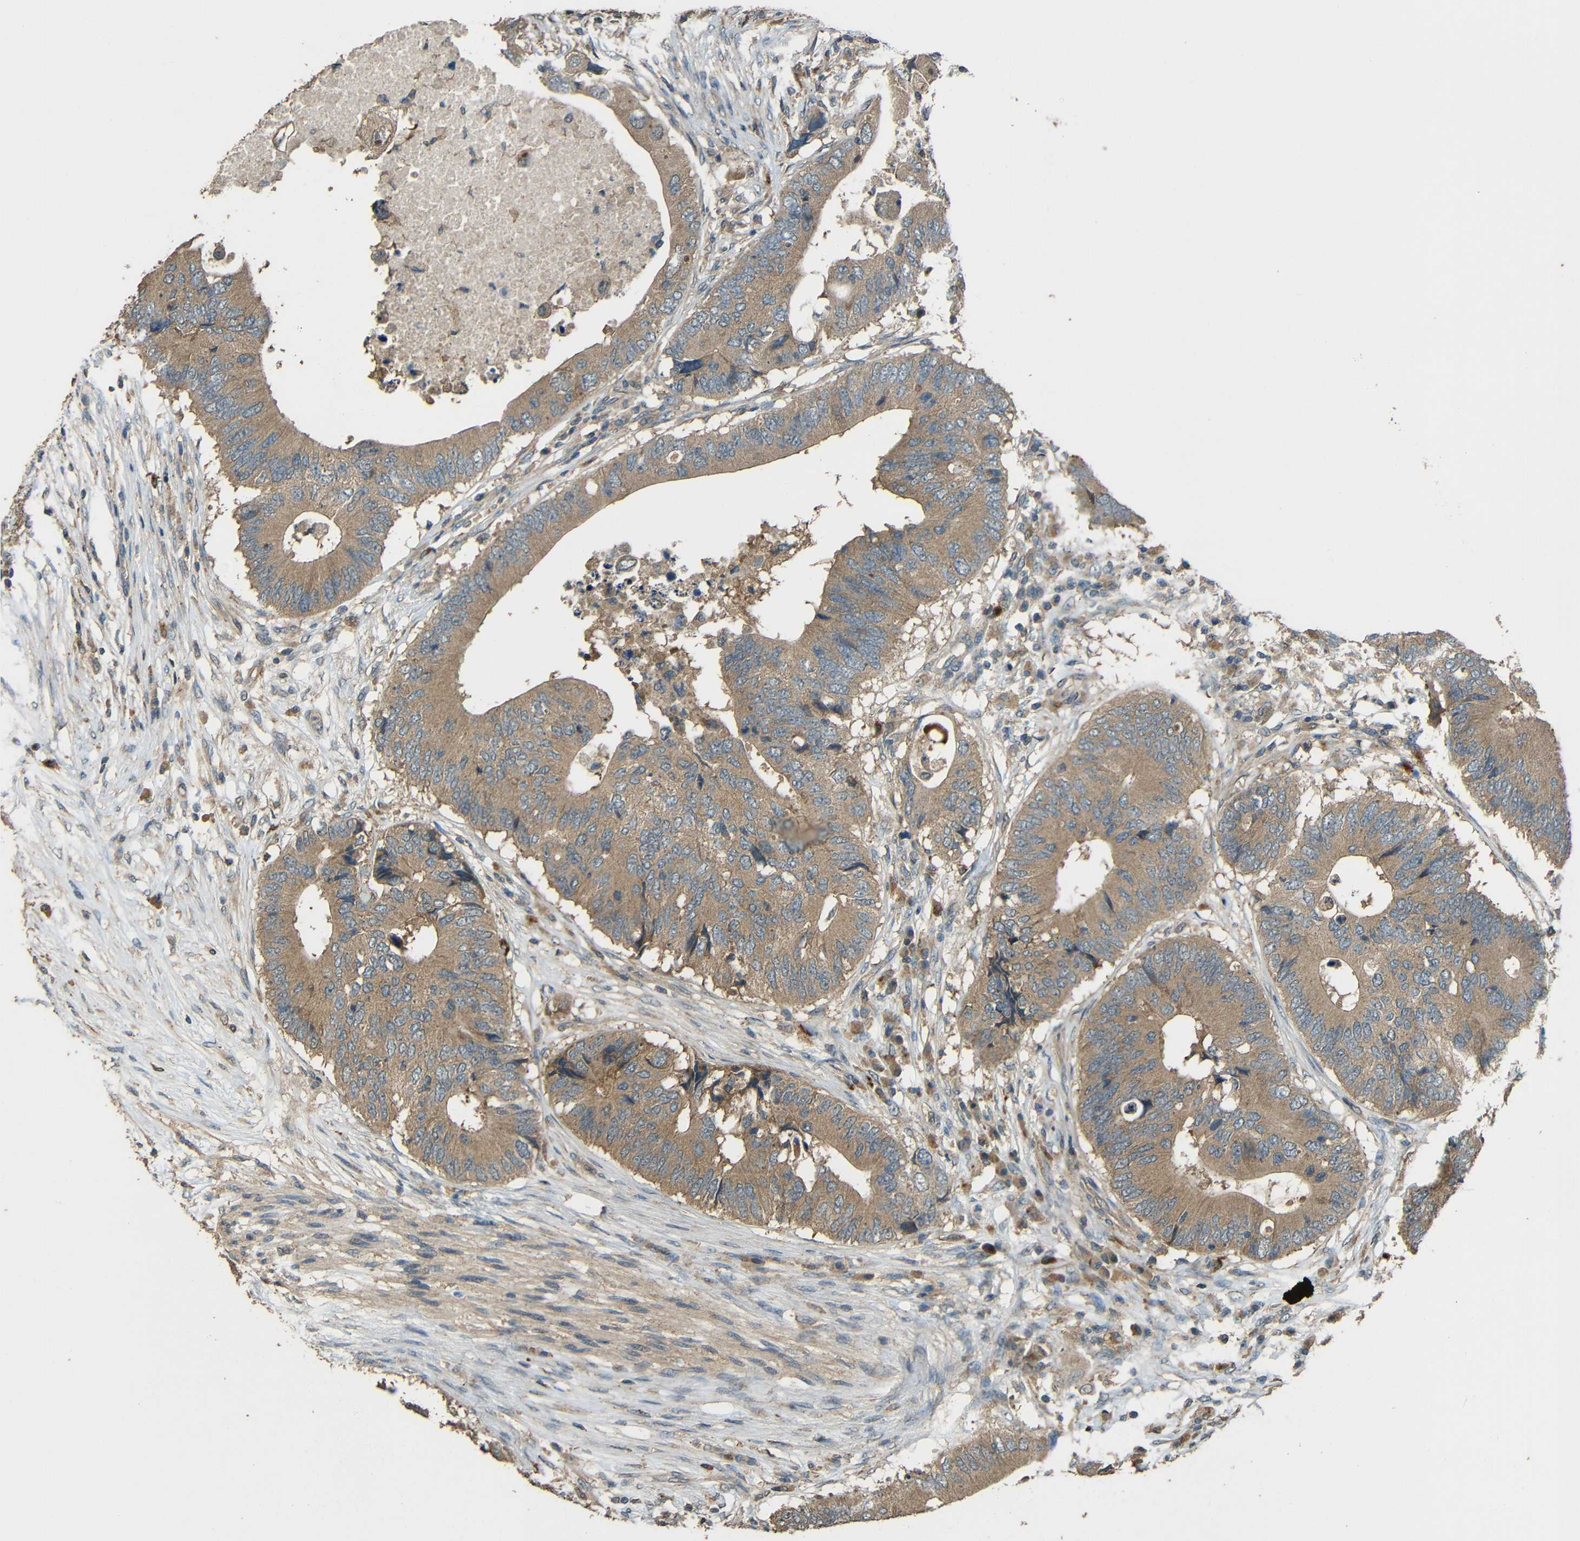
{"staining": {"intensity": "moderate", "quantity": ">75%", "location": "cytoplasmic/membranous"}, "tissue": "colorectal cancer", "cell_type": "Tumor cells", "image_type": "cancer", "snomed": [{"axis": "morphology", "description": "Adenocarcinoma, NOS"}, {"axis": "topography", "description": "Colon"}], "caption": "Protein expression analysis of colorectal cancer exhibits moderate cytoplasmic/membranous staining in approximately >75% of tumor cells.", "gene": "ACACA", "patient": {"sex": "male", "age": 71}}